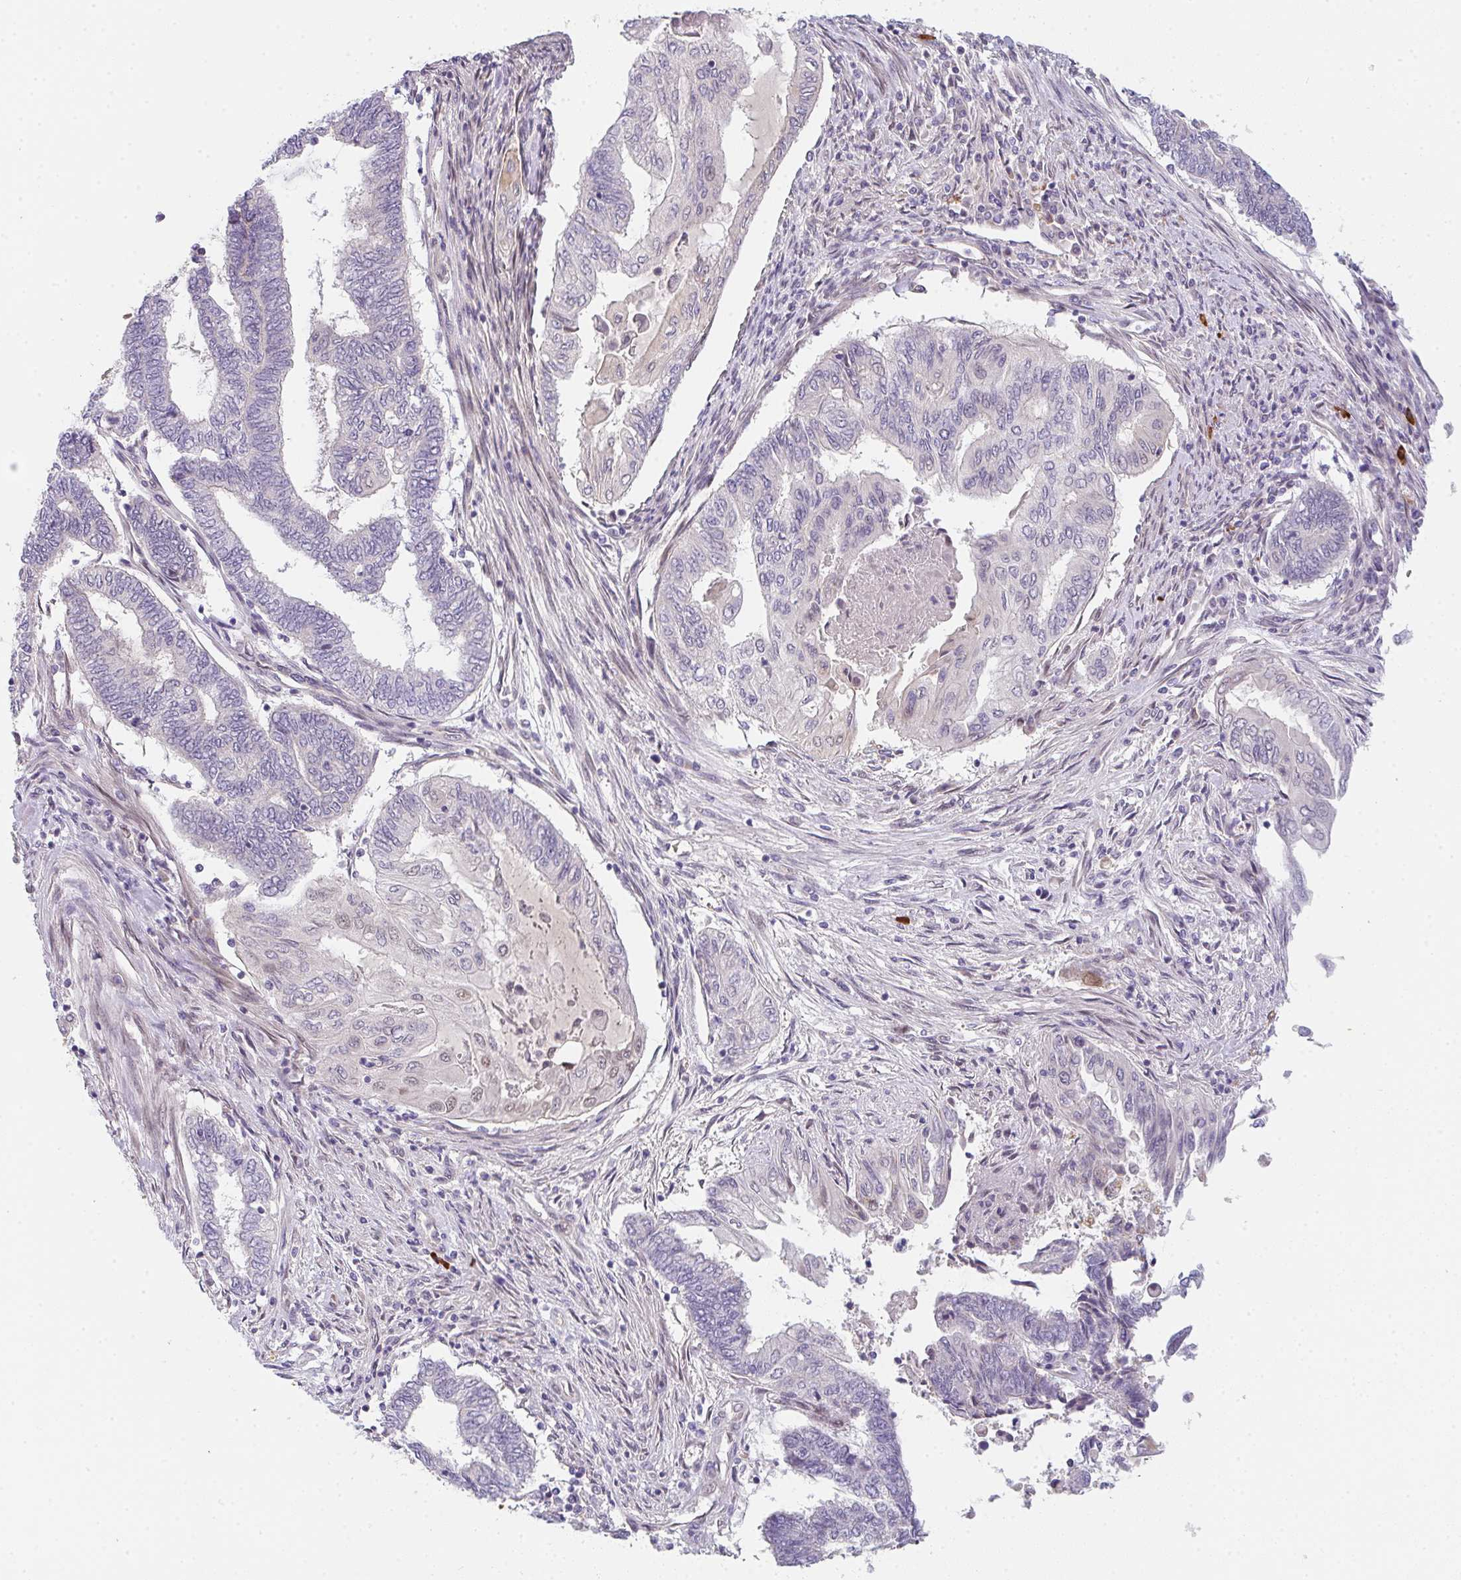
{"staining": {"intensity": "negative", "quantity": "none", "location": "none"}, "tissue": "endometrial cancer", "cell_type": "Tumor cells", "image_type": "cancer", "snomed": [{"axis": "morphology", "description": "Adenocarcinoma, NOS"}, {"axis": "topography", "description": "Uterus"}, {"axis": "topography", "description": "Endometrium"}], "caption": "This micrograph is of adenocarcinoma (endometrial) stained with immunohistochemistry (IHC) to label a protein in brown with the nuclei are counter-stained blue. There is no staining in tumor cells.", "gene": "TNFRSF10A", "patient": {"sex": "female", "age": 70}}